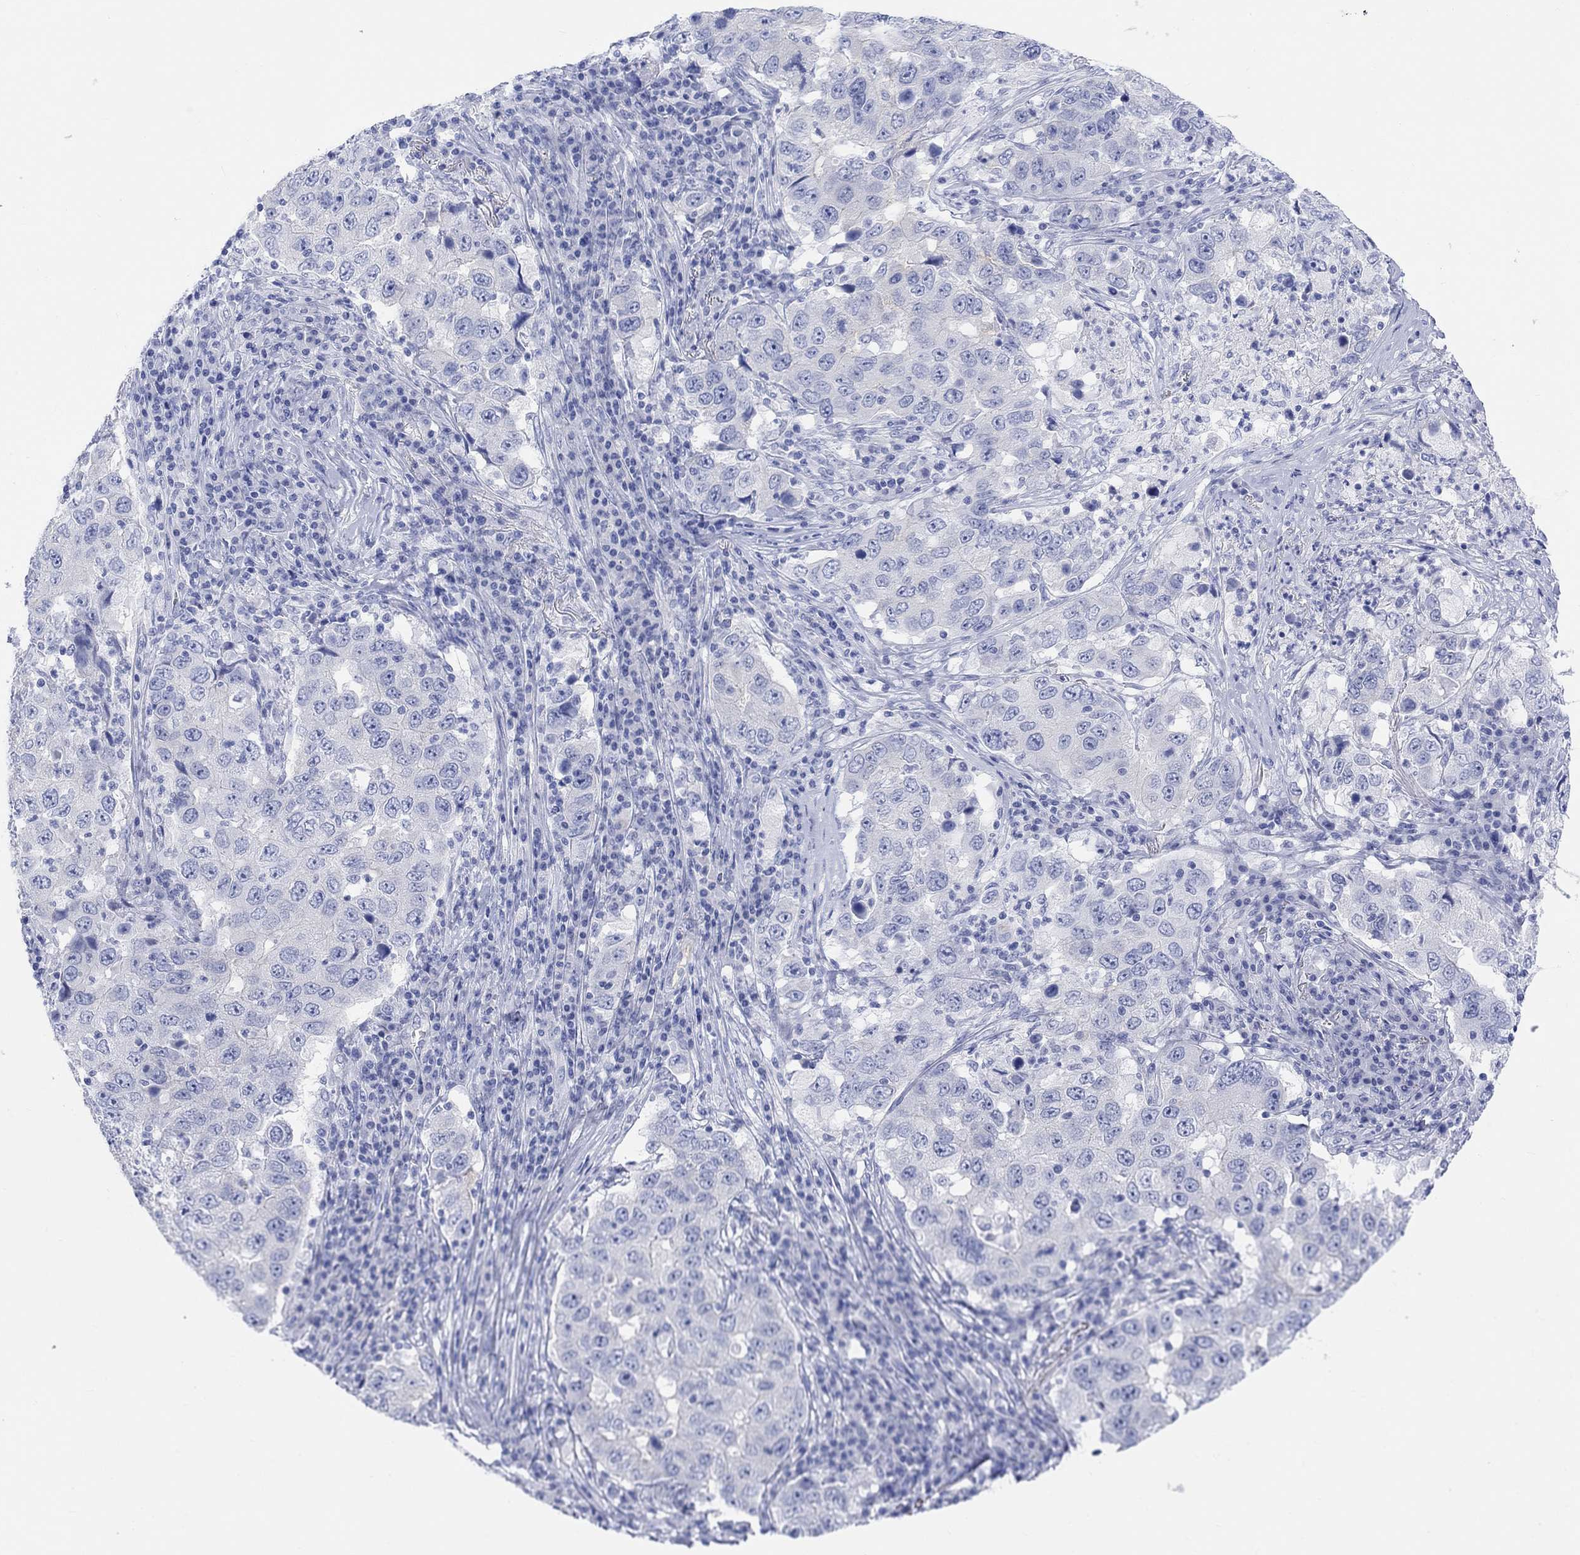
{"staining": {"intensity": "negative", "quantity": "none", "location": "none"}, "tissue": "lung cancer", "cell_type": "Tumor cells", "image_type": "cancer", "snomed": [{"axis": "morphology", "description": "Adenocarcinoma, NOS"}, {"axis": "topography", "description": "Lung"}], "caption": "The histopathology image reveals no significant positivity in tumor cells of lung adenocarcinoma. The staining was performed using DAB (3,3'-diaminobenzidine) to visualize the protein expression in brown, while the nuclei were stained in blue with hematoxylin (Magnification: 20x).", "gene": "XIRP2", "patient": {"sex": "male", "age": 73}}